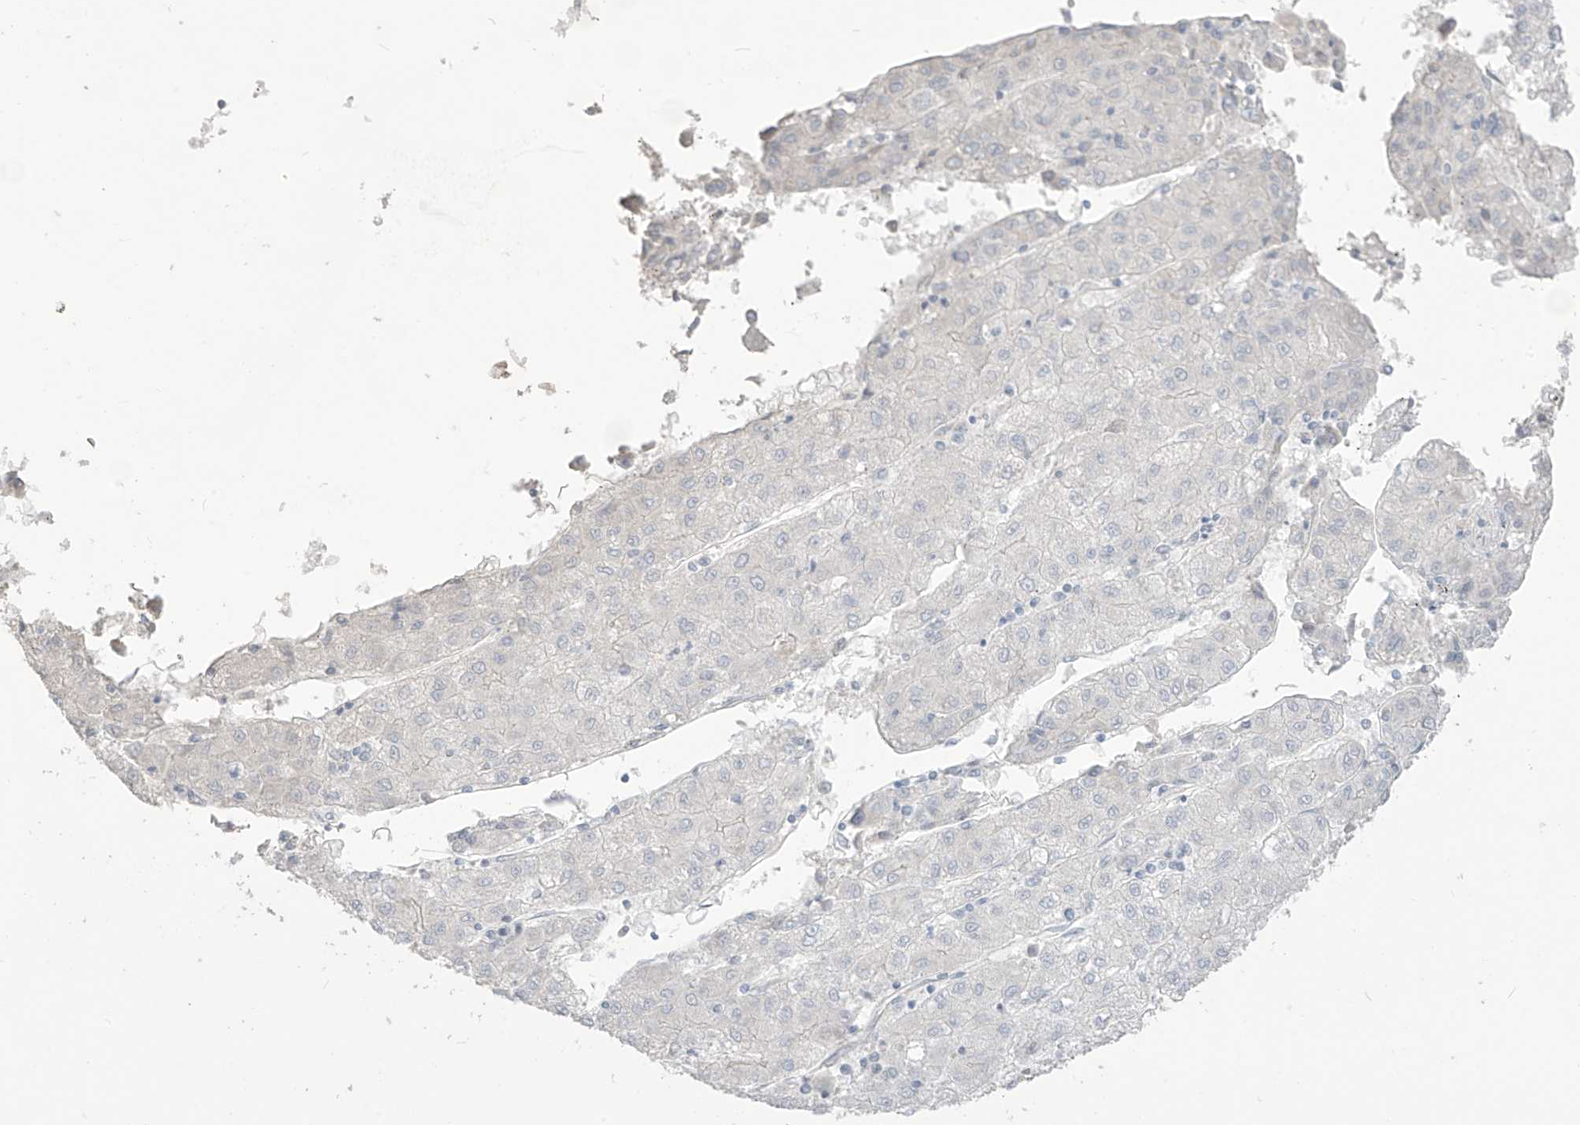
{"staining": {"intensity": "negative", "quantity": "none", "location": "none"}, "tissue": "liver cancer", "cell_type": "Tumor cells", "image_type": "cancer", "snomed": [{"axis": "morphology", "description": "Carcinoma, Hepatocellular, NOS"}, {"axis": "topography", "description": "Liver"}], "caption": "High power microscopy photomicrograph of an immunohistochemistry image of liver cancer, revealing no significant staining in tumor cells.", "gene": "ASPRV1", "patient": {"sex": "male", "age": 72}}